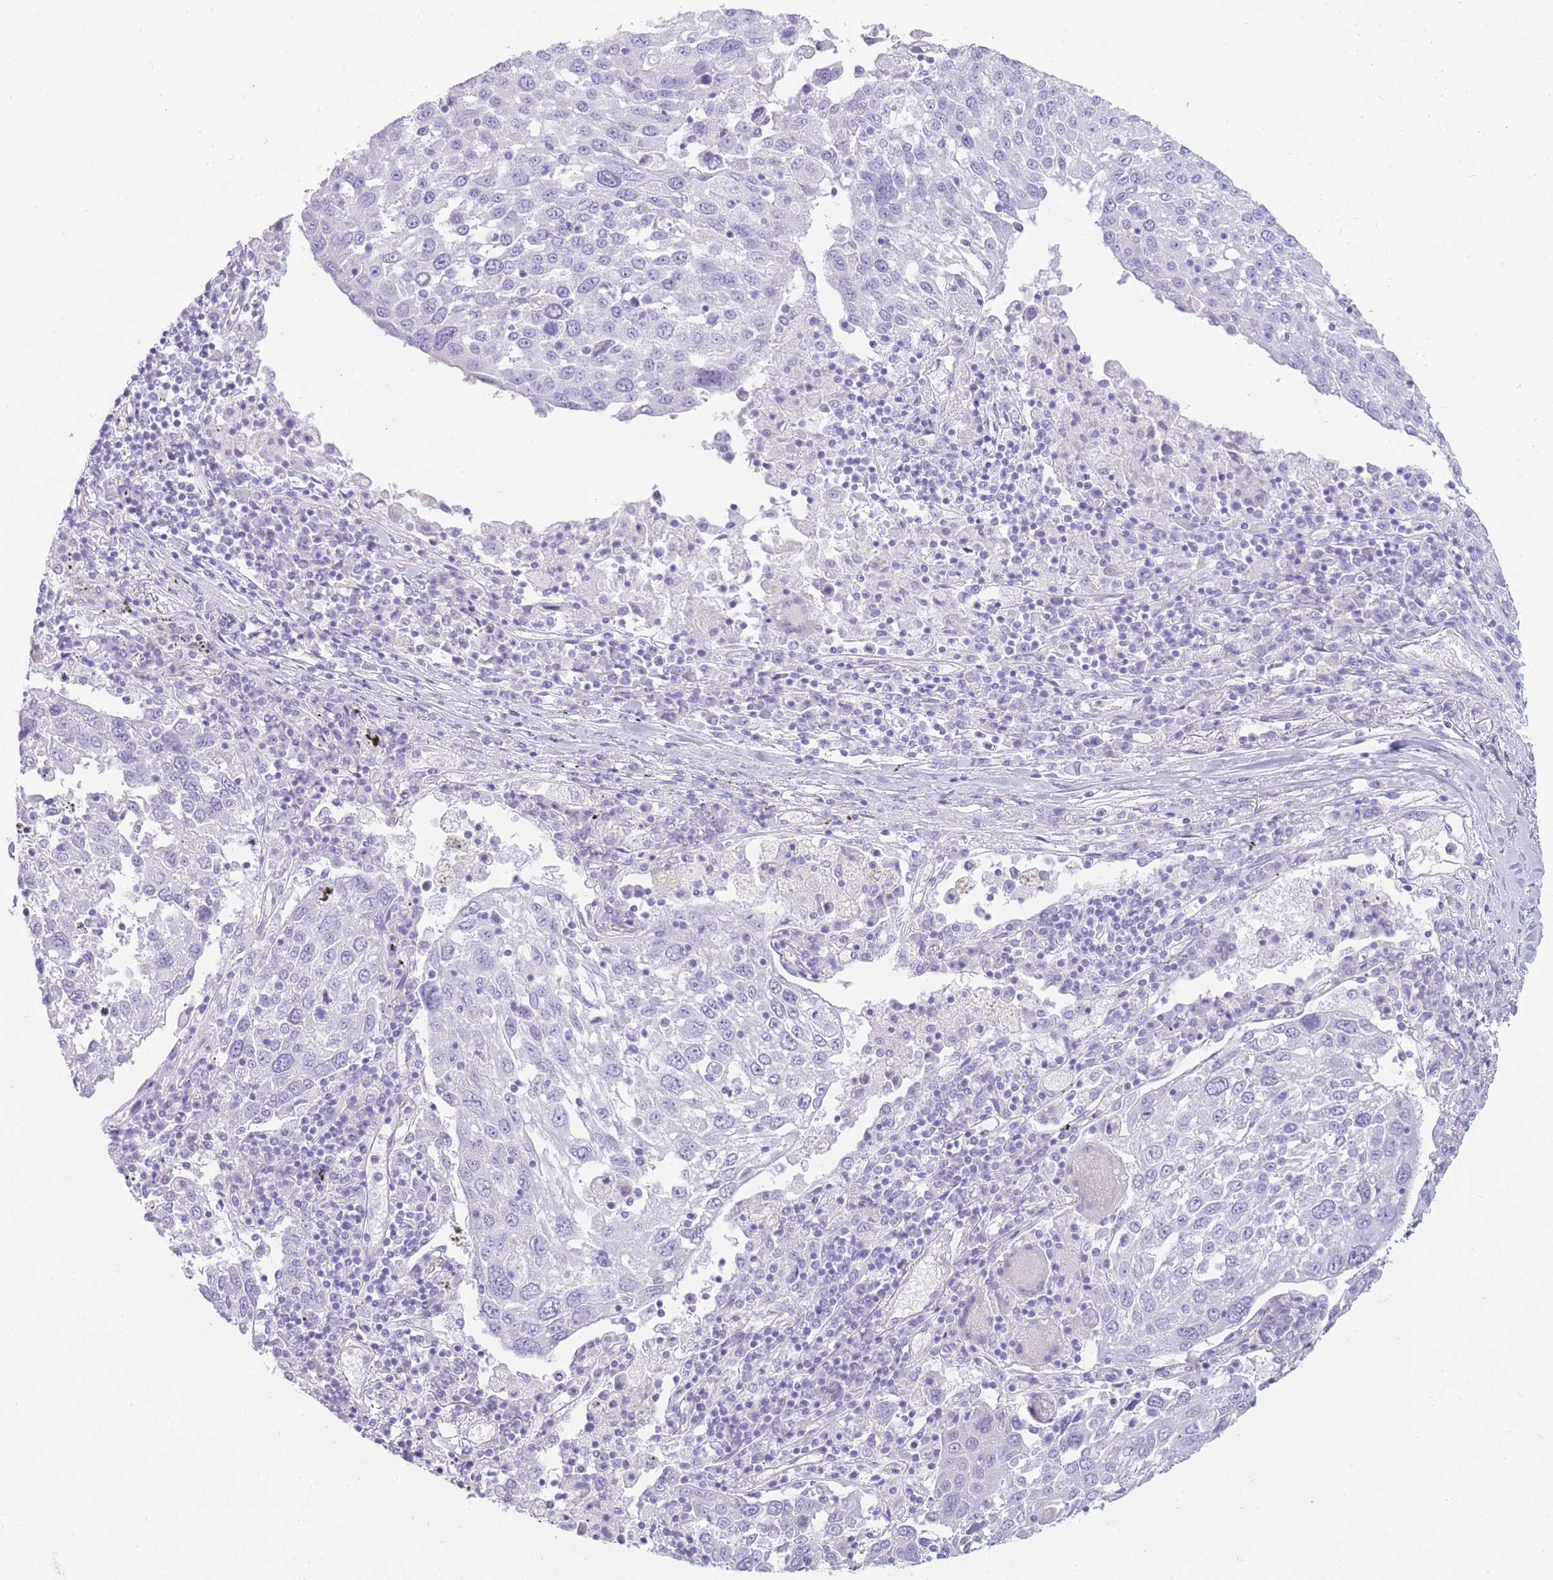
{"staining": {"intensity": "negative", "quantity": "none", "location": "none"}, "tissue": "lung cancer", "cell_type": "Tumor cells", "image_type": "cancer", "snomed": [{"axis": "morphology", "description": "Squamous cell carcinoma, NOS"}, {"axis": "topography", "description": "Lung"}], "caption": "There is no significant expression in tumor cells of lung squamous cell carcinoma.", "gene": "UPK1A", "patient": {"sex": "male", "age": 65}}